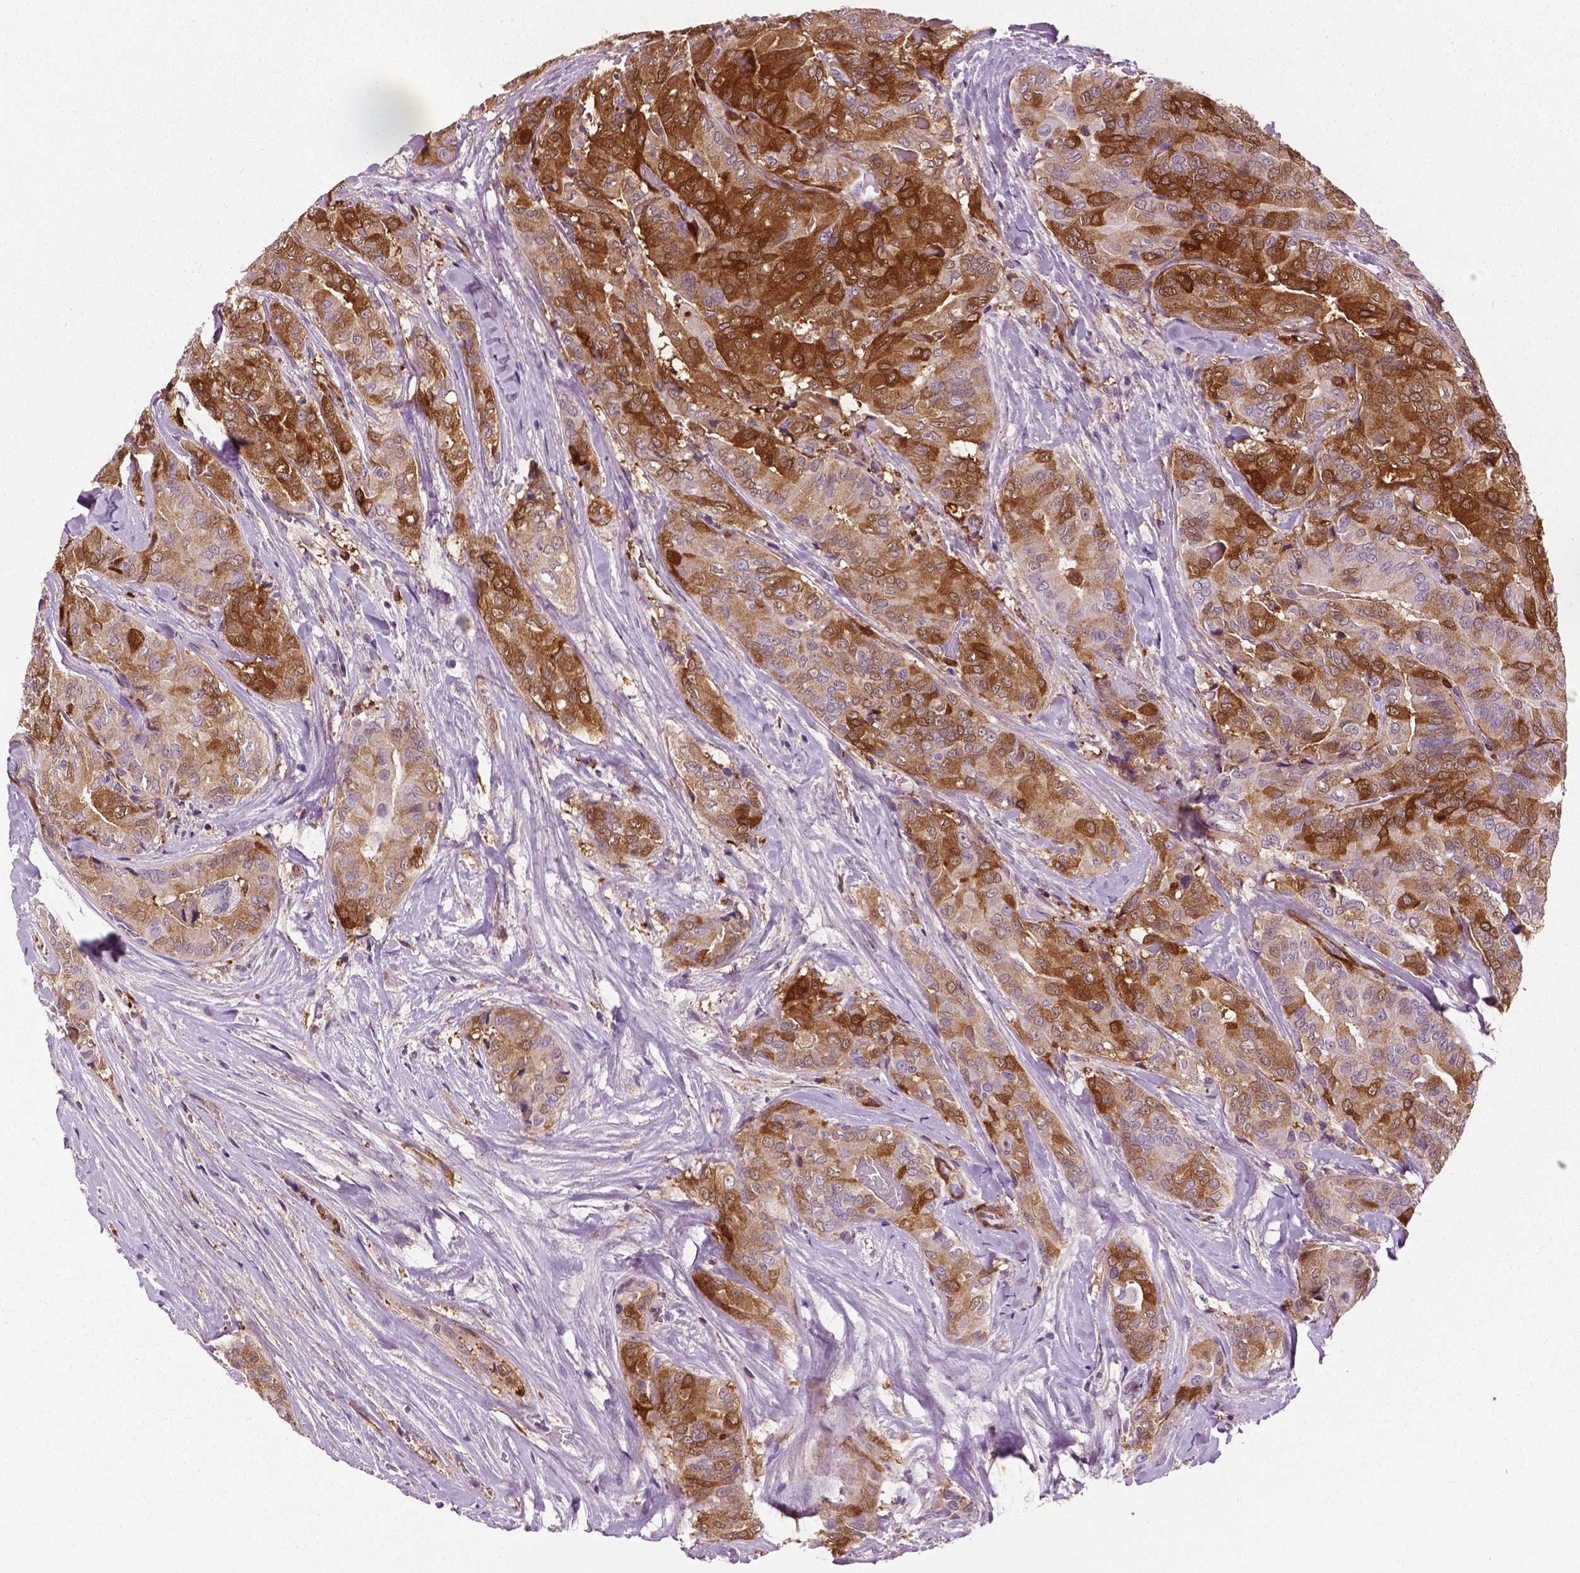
{"staining": {"intensity": "strong", "quantity": "25%-75%", "location": "cytoplasmic/membranous"}, "tissue": "thyroid cancer", "cell_type": "Tumor cells", "image_type": "cancer", "snomed": [{"axis": "morphology", "description": "Papillary adenocarcinoma, NOS"}, {"axis": "topography", "description": "Thyroid gland"}], "caption": "An image showing strong cytoplasmic/membranous staining in about 25%-75% of tumor cells in thyroid cancer (papillary adenocarcinoma), as visualized by brown immunohistochemical staining.", "gene": "PHGDH", "patient": {"sex": "male", "age": 61}}